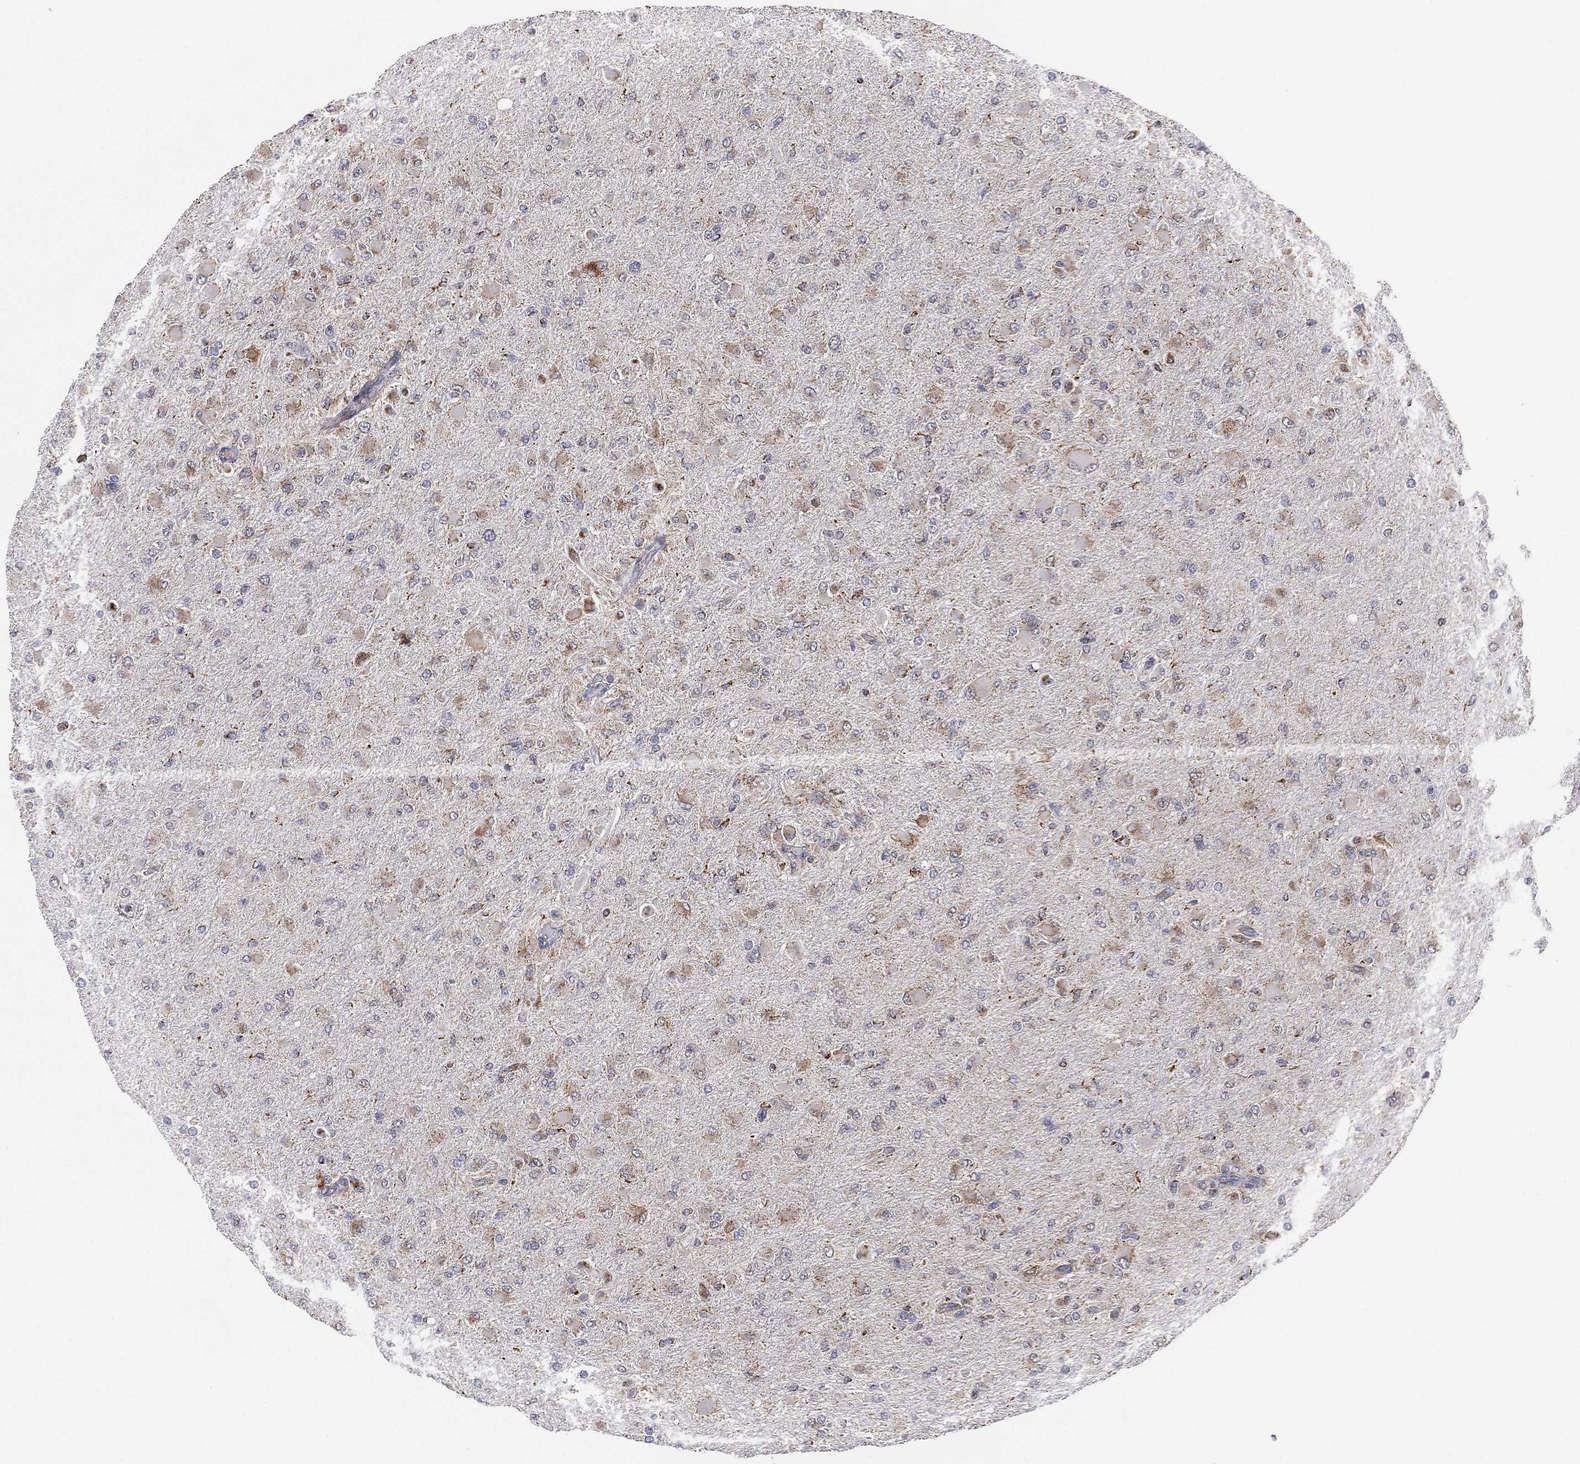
{"staining": {"intensity": "moderate", "quantity": "<25%", "location": "cytoplasmic/membranous"}, "tissue": "glioma", "cell_type": "Tumor cells", "image_type": "cancer", "snomed": [{"axis": "morphology", "description": "Glioma, malignant, High grade"}, {"axis": "topography", "description": "Cerebral cortex"}], "caption": "The immunohistochemical stain labels moderate cytoplasmic/membranous positivity in tumor cells of high-grade glioma (malignant) tissue. (Stains: DAB (3,3'-diaminobenzidine) in brown, nuclei in blue, Microscopy: brightfield microscopy at high magnification).", "gene": "PSMG4", "patient": {"sex": "female", "age": 36}}